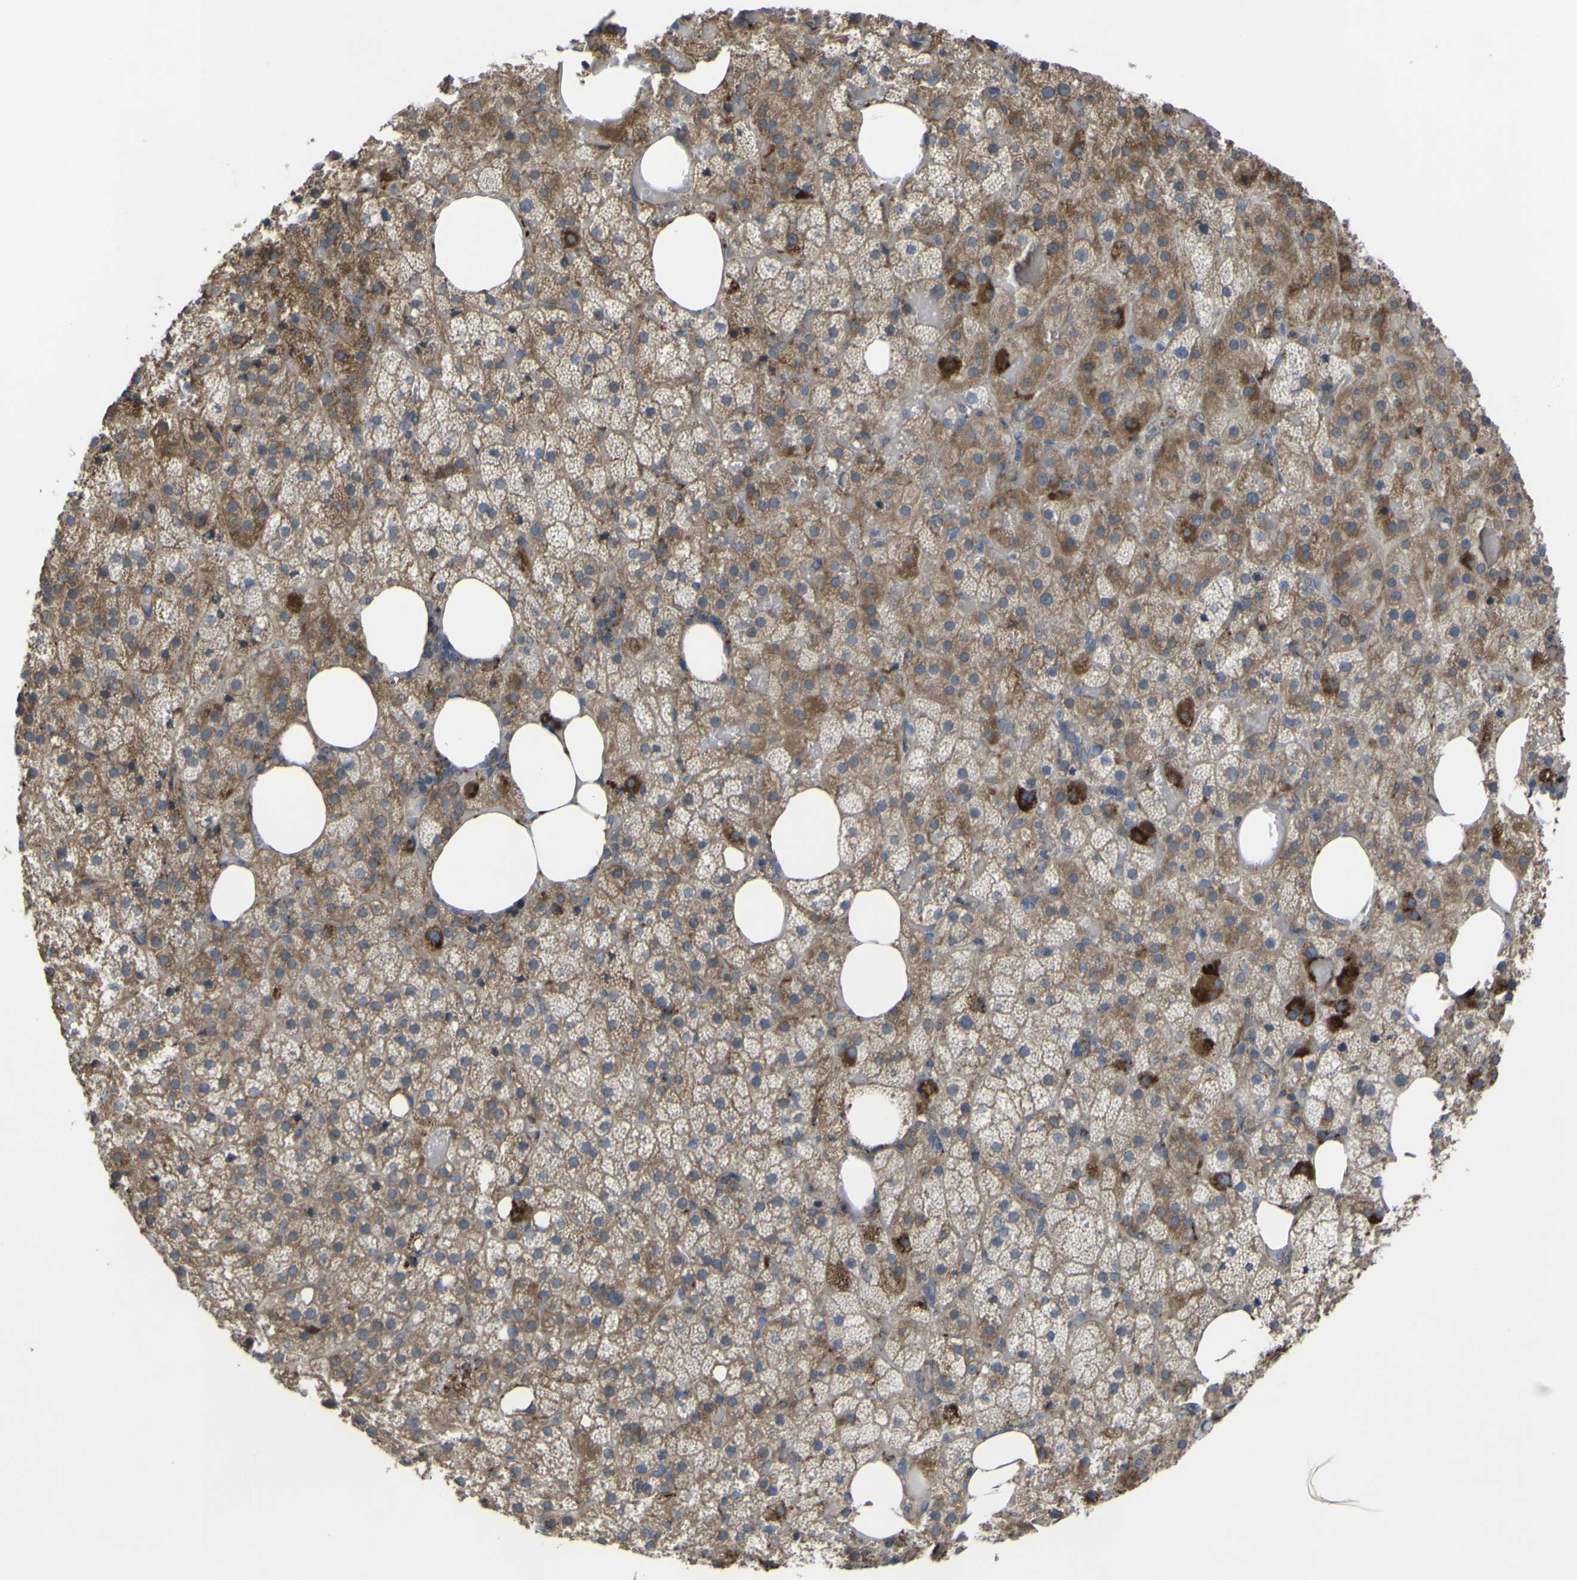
{"staining": {"intensity": "moderate", "quantity": ">75%", "location": "cytoplasmic/membranous"}, "tissue": "adrenal gland", "cell_type": "Glandular cells", "image_type": "normal", "snomed": [{"axis": "morphology", "description": "Normal tissue, NOS"}, {"axis": "topography", "description": "Adrenal gland"}], "caption": "Protein analysis of benign adrenal gland reveals moderate cytoplasmic/membranous positivity in approximately >75% of glandular cells.", "gene": "GPLD1", "patient": {"sex": "female", "age": 59}}